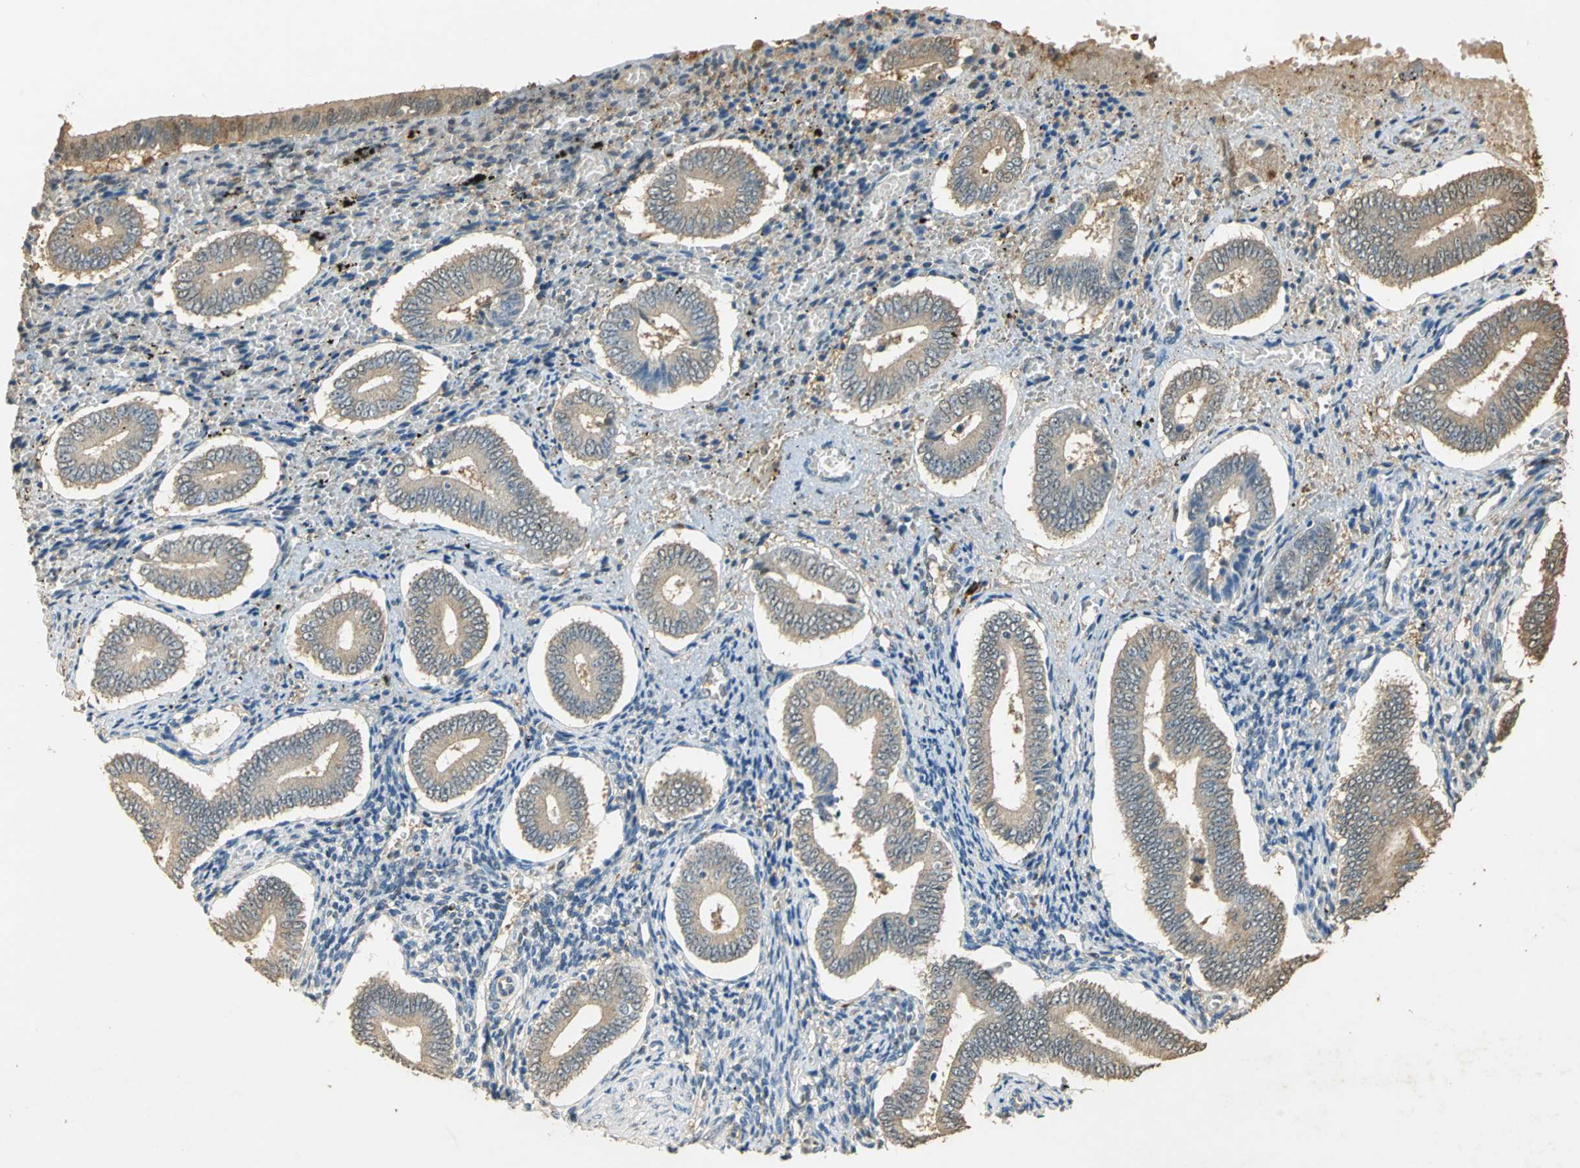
{"staining": {"intensity": "negative", "quantity": "none", "location": "none"}, "tissue": "endometrium", "cell_type": "Cells in endometrial stroma", "image_type": "normal", "snomed": [{"axis": "morphology", "description": "Normal tissue, NOS"}, {"axis": "topography", "description": "Endometrium"}], "caption": "Immunohistochemistry (IHC) photomicrograph of benign endometrium stained for a protein (brown), which displays no staining in cells in endometrial stroma.", "gene": "GAPDH", "patient": {"sex": "female", "age": 42}}